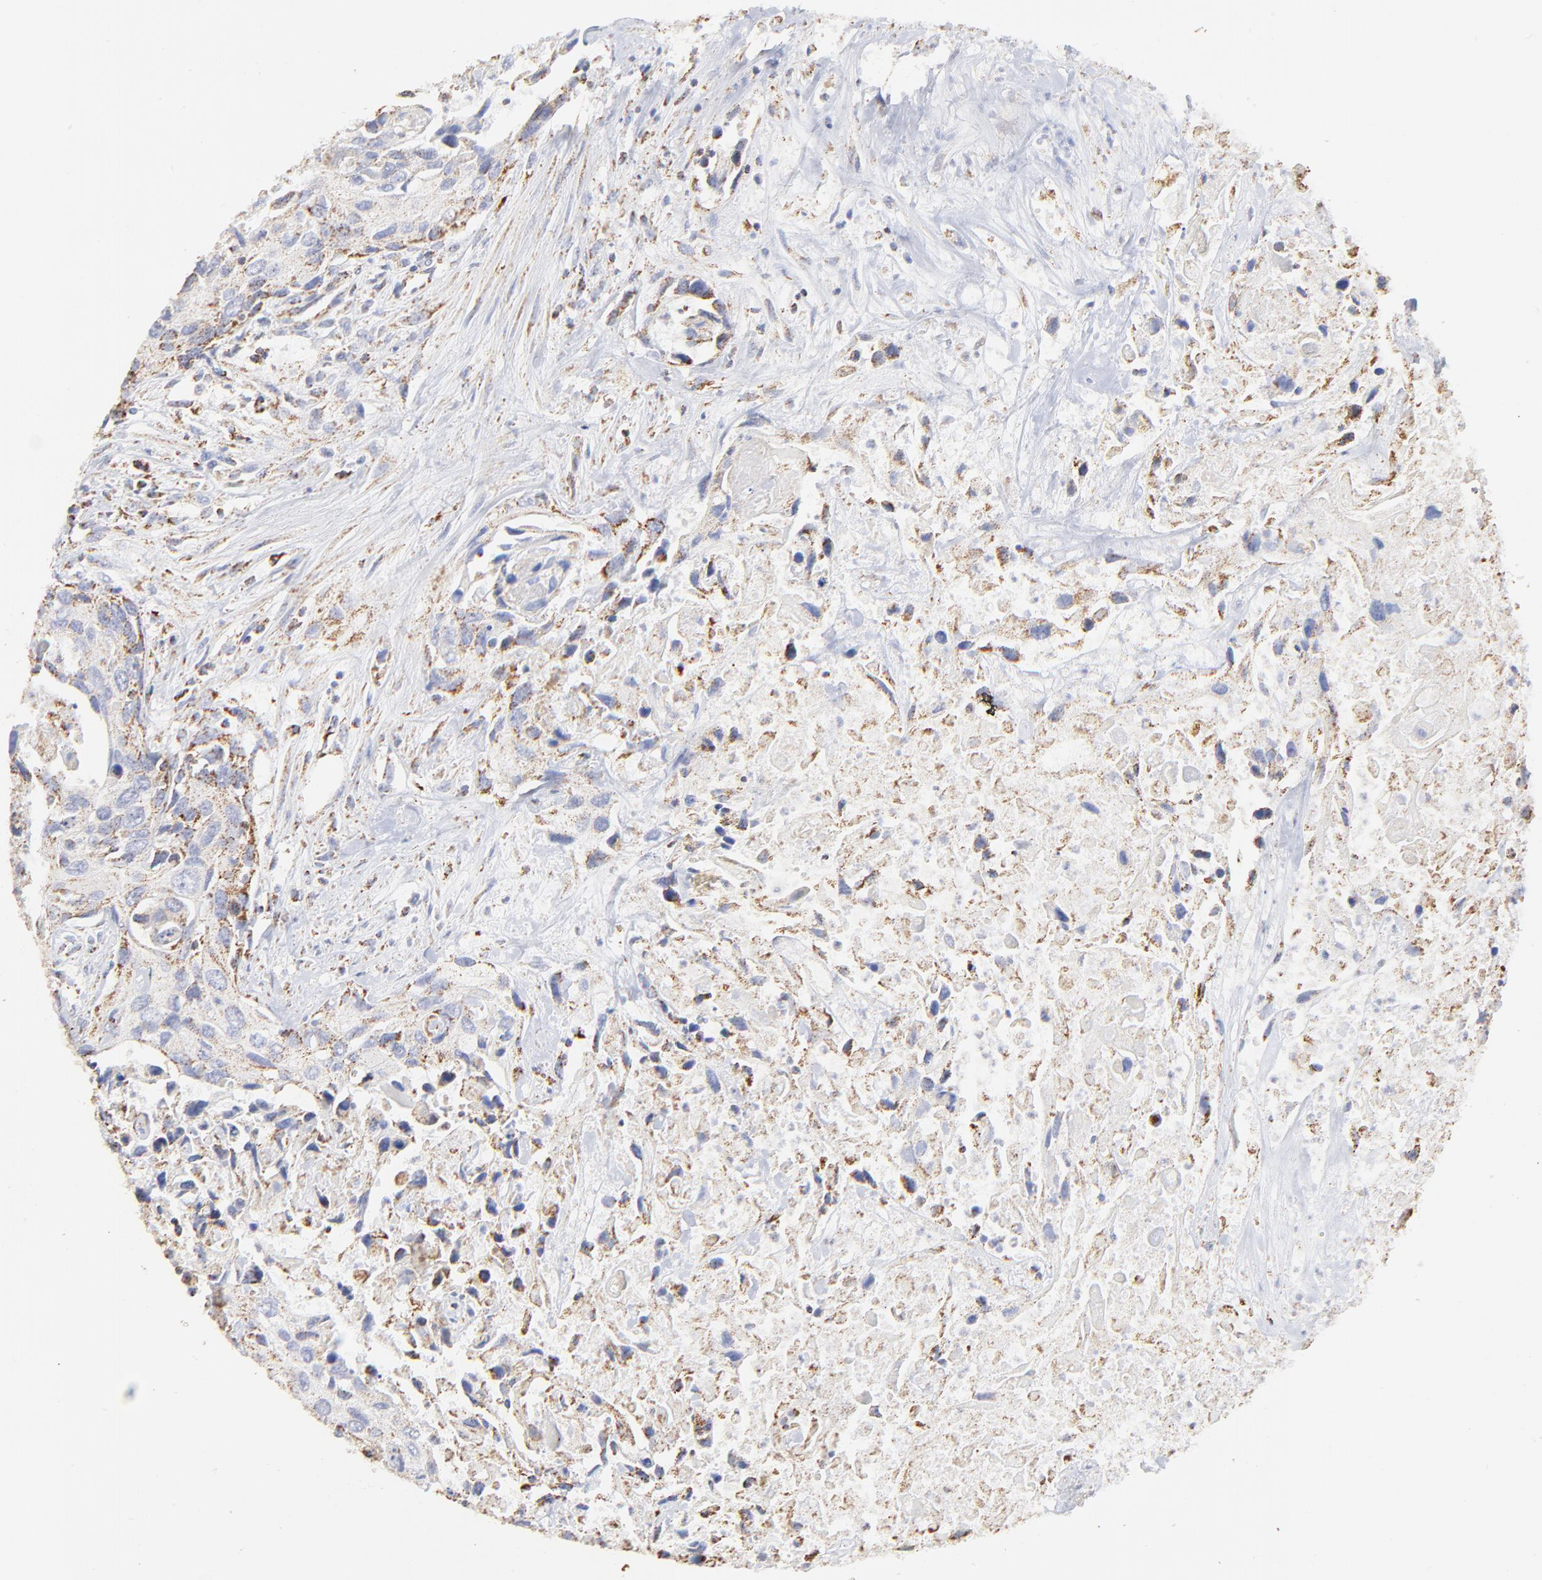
{"staining": {"intensity": "moderate", "quantity": ">75%", "location": "cytoplasmic/membranous"}, "tissue": "urothelial cancer", "cell_type": "Tumor cells", "image_type": "cancer", "snomed": [{"axis": "morphology", "description": "Urothelial carcinoma, High grade"}, {"axis": "topography", "description": "Urinary bladder"}], "caption": "Brown immunohistochemical staining in urothelial cancer exhibits moderate cytoplasmic/membranous positivity in approximately >75% of tumor cells.", "gene": "COX4I1", "patient": {"sex": "male", "age": 71}}